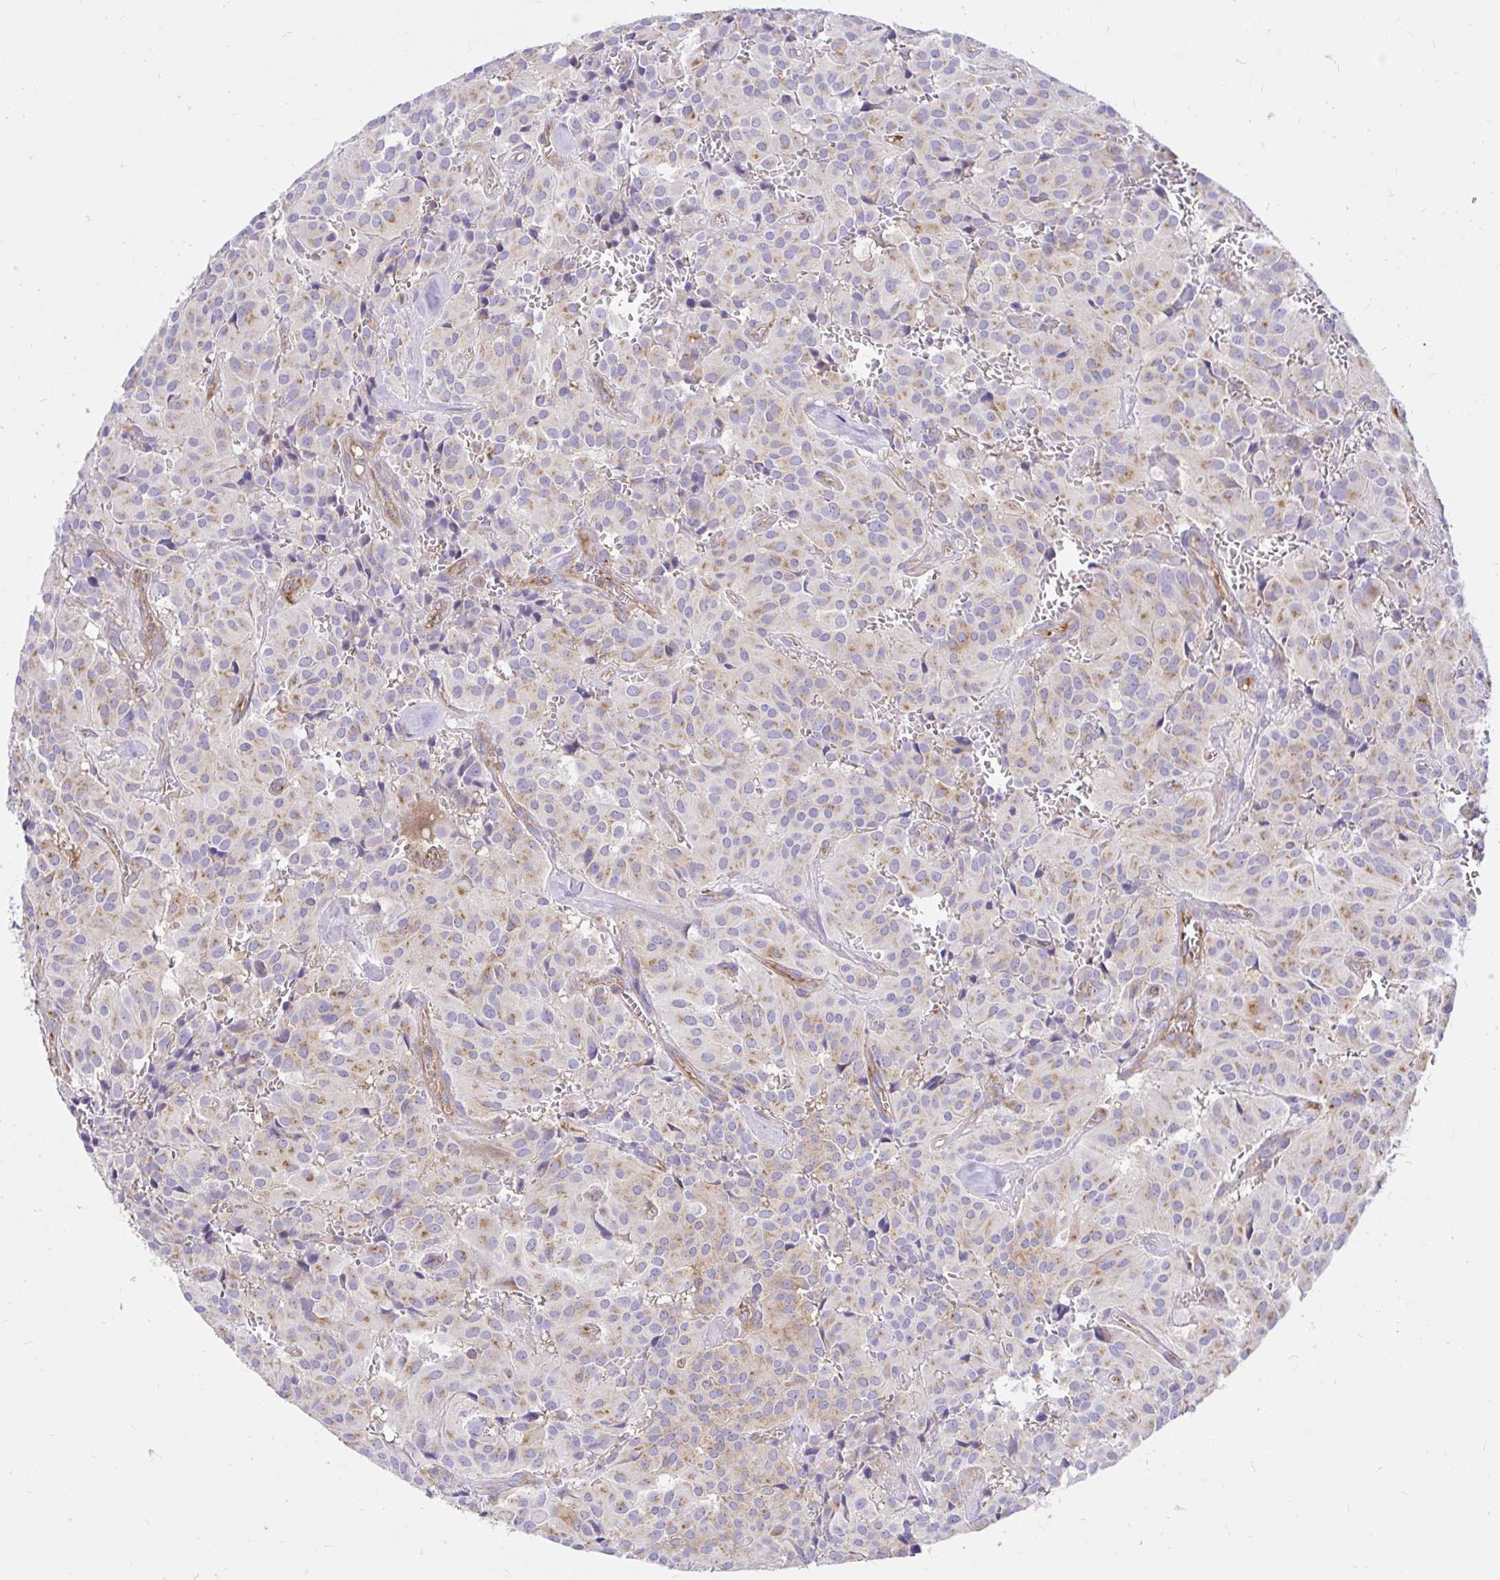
{"staining": {"intensity": "weak", "quantity": "25%-75%", "location": "cytoplasmic/membranous"}, "tissue": "glioma", "cell_type": "Tumor cells", "image_type": "cancer", "snomed": [{"axis": "morphology", "description": "Glioma, malignant, Low grade"}, {"axis": "topography", "description": "Brain"}], "caption": "Tumor cells reveal low levels of weak cytoplasmic/membranous staining in approximately 25%-75% of cells in malignant glioma (low-grade).", "gene": "ABCB10", "patient": {"sex": "male", "age": 42}}